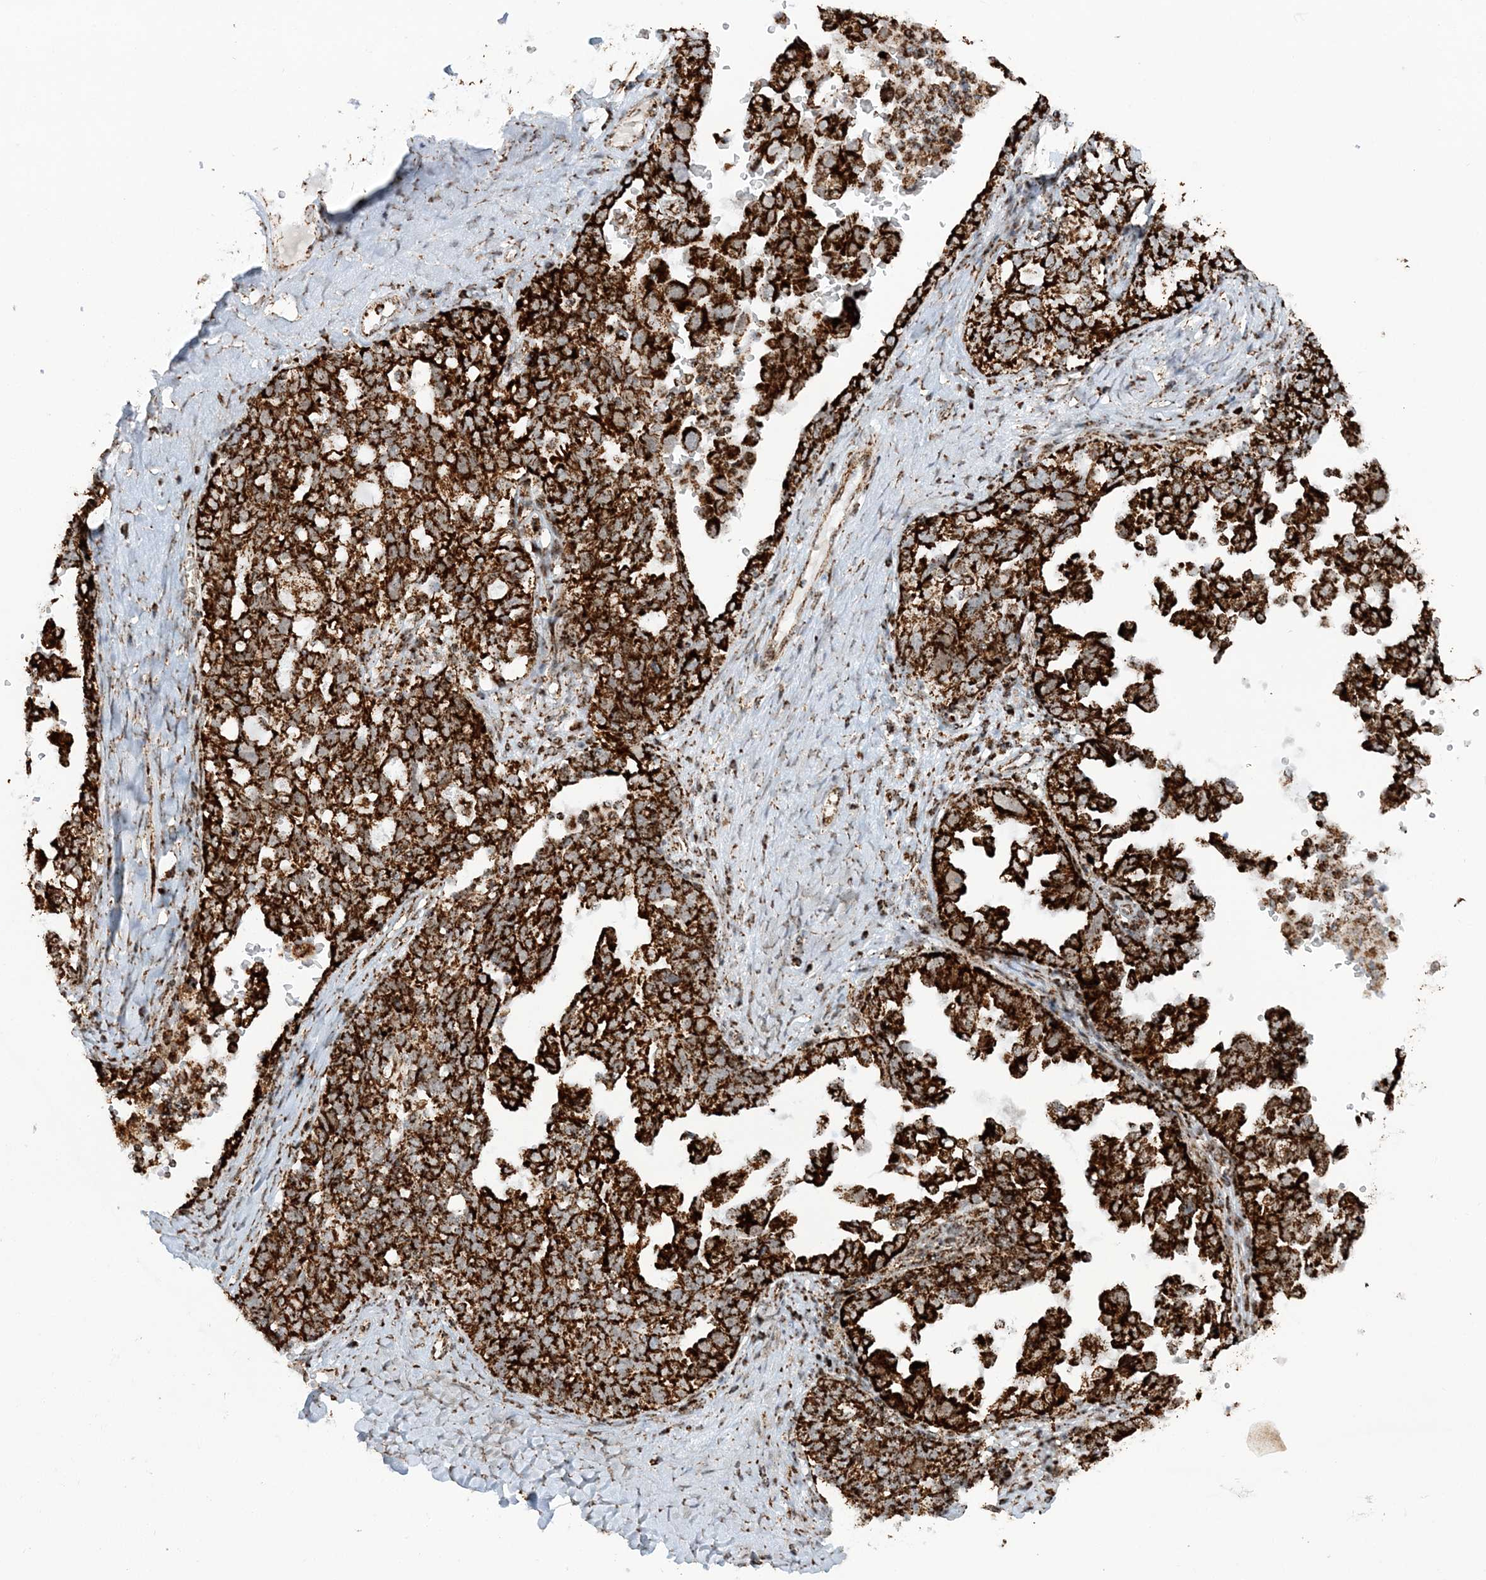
{"staining": {"intensity": "strong", "quantity": ">75%", "location": "cytoplasmic/membranous"}, "tissue": "ovarian cancer", "cell_type": "Tumor cells", "image_type": "cancer", "snomed": [{"axis": "morphology", "description": "Carcinoma, endometroid"}, {"axis": "topography", "description": "Ovary"}], "caption": "An image of human ovarian endometroid carcinoma stained for a protein demonstrates strong cytoplasmic/membranous brown staining in tumor cells.", "gene": "CRY2", "patient": {"sex": "female", "age": 62}}